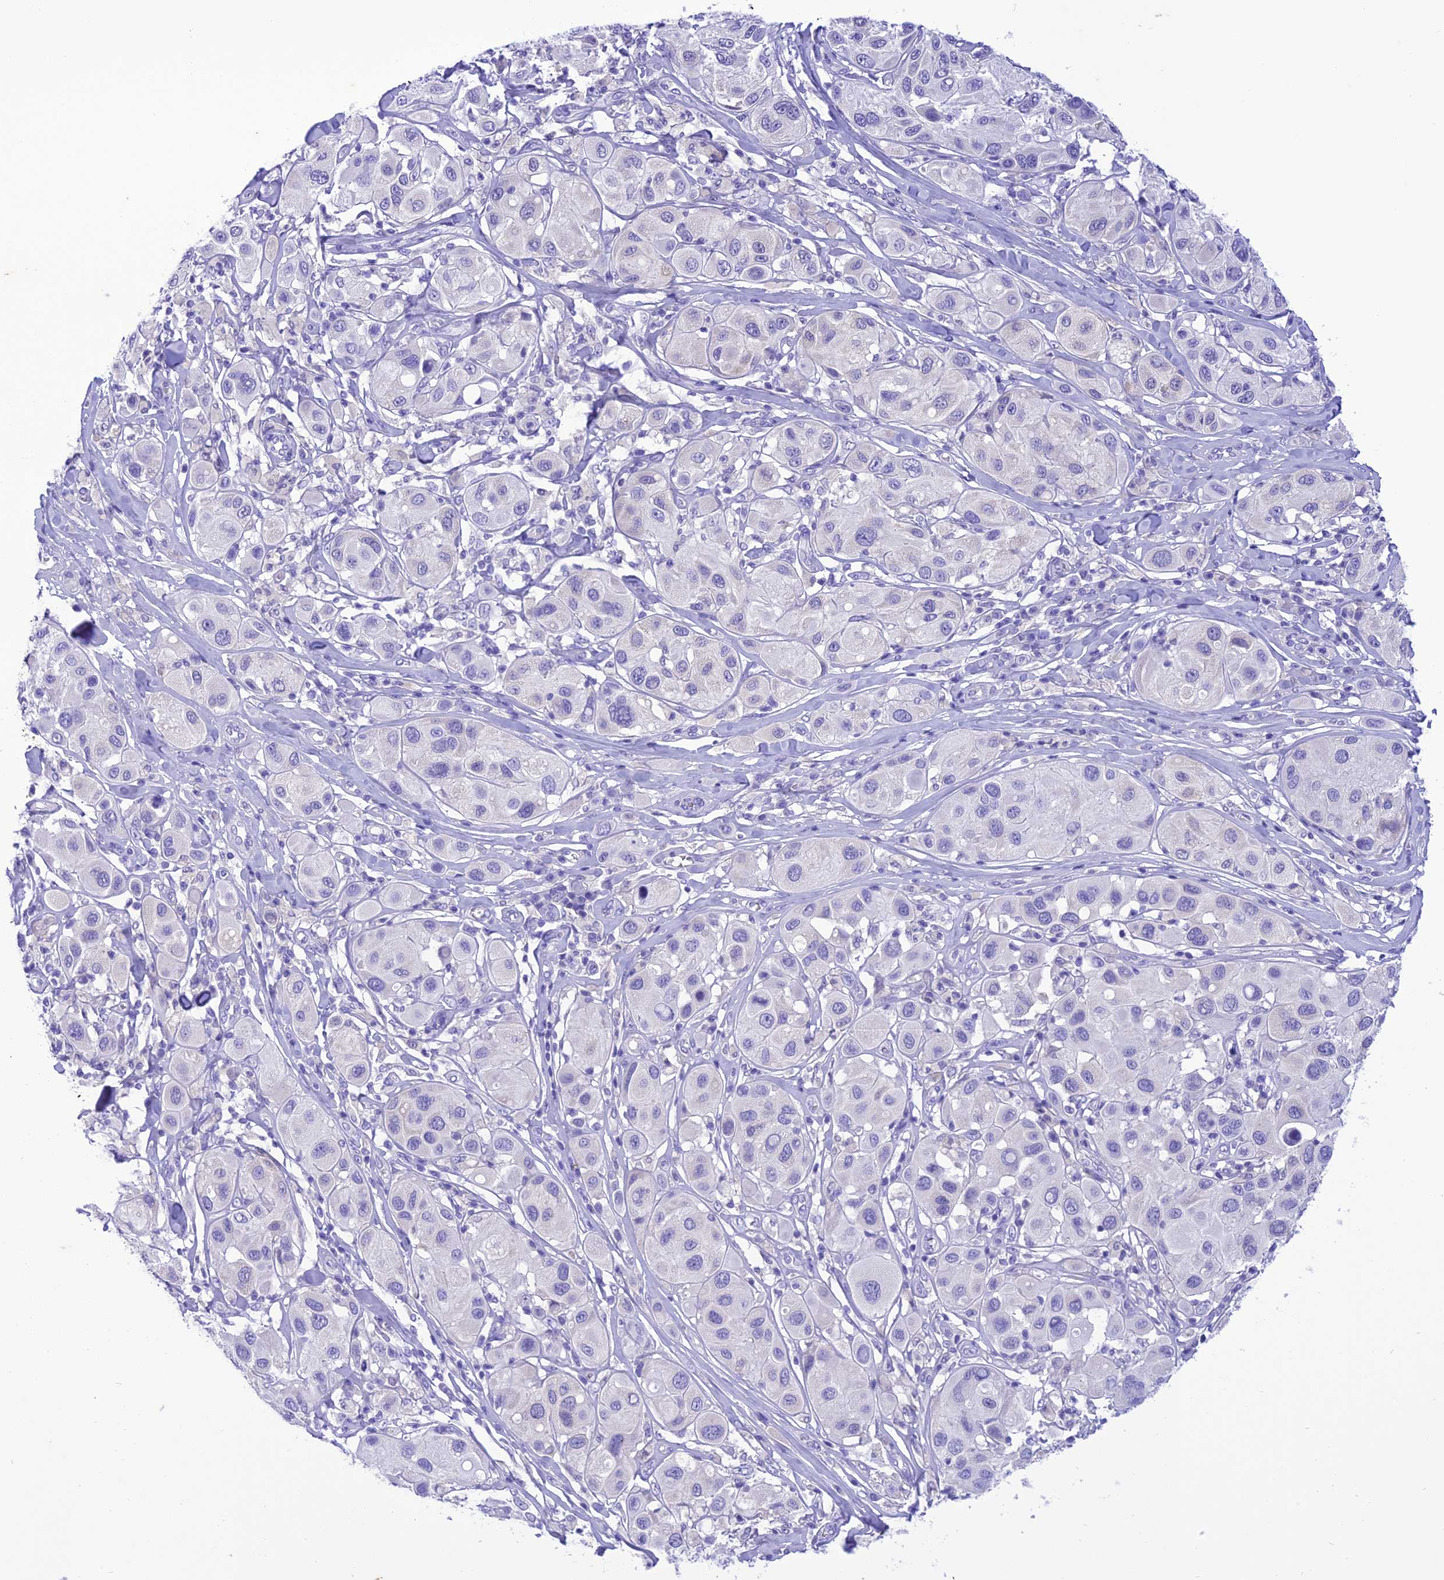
{"staining": {"intensity": "negative", "quantity": "none", "location": "none"}, "tissue": "melanoma", "cell_type": "Tumor cells", "image_type": "cancer", "snomed": [{"axis": "morphology", "description": "Malignant melanoma, Metastatic site"}, {"axis": "topography", "description": "Skin"}], "caption": "The micrograph exhibits no significant expression in tumor cells of melanoma.", "gene": "VPS52", "patient": {"sex": "male", "age": 41}}